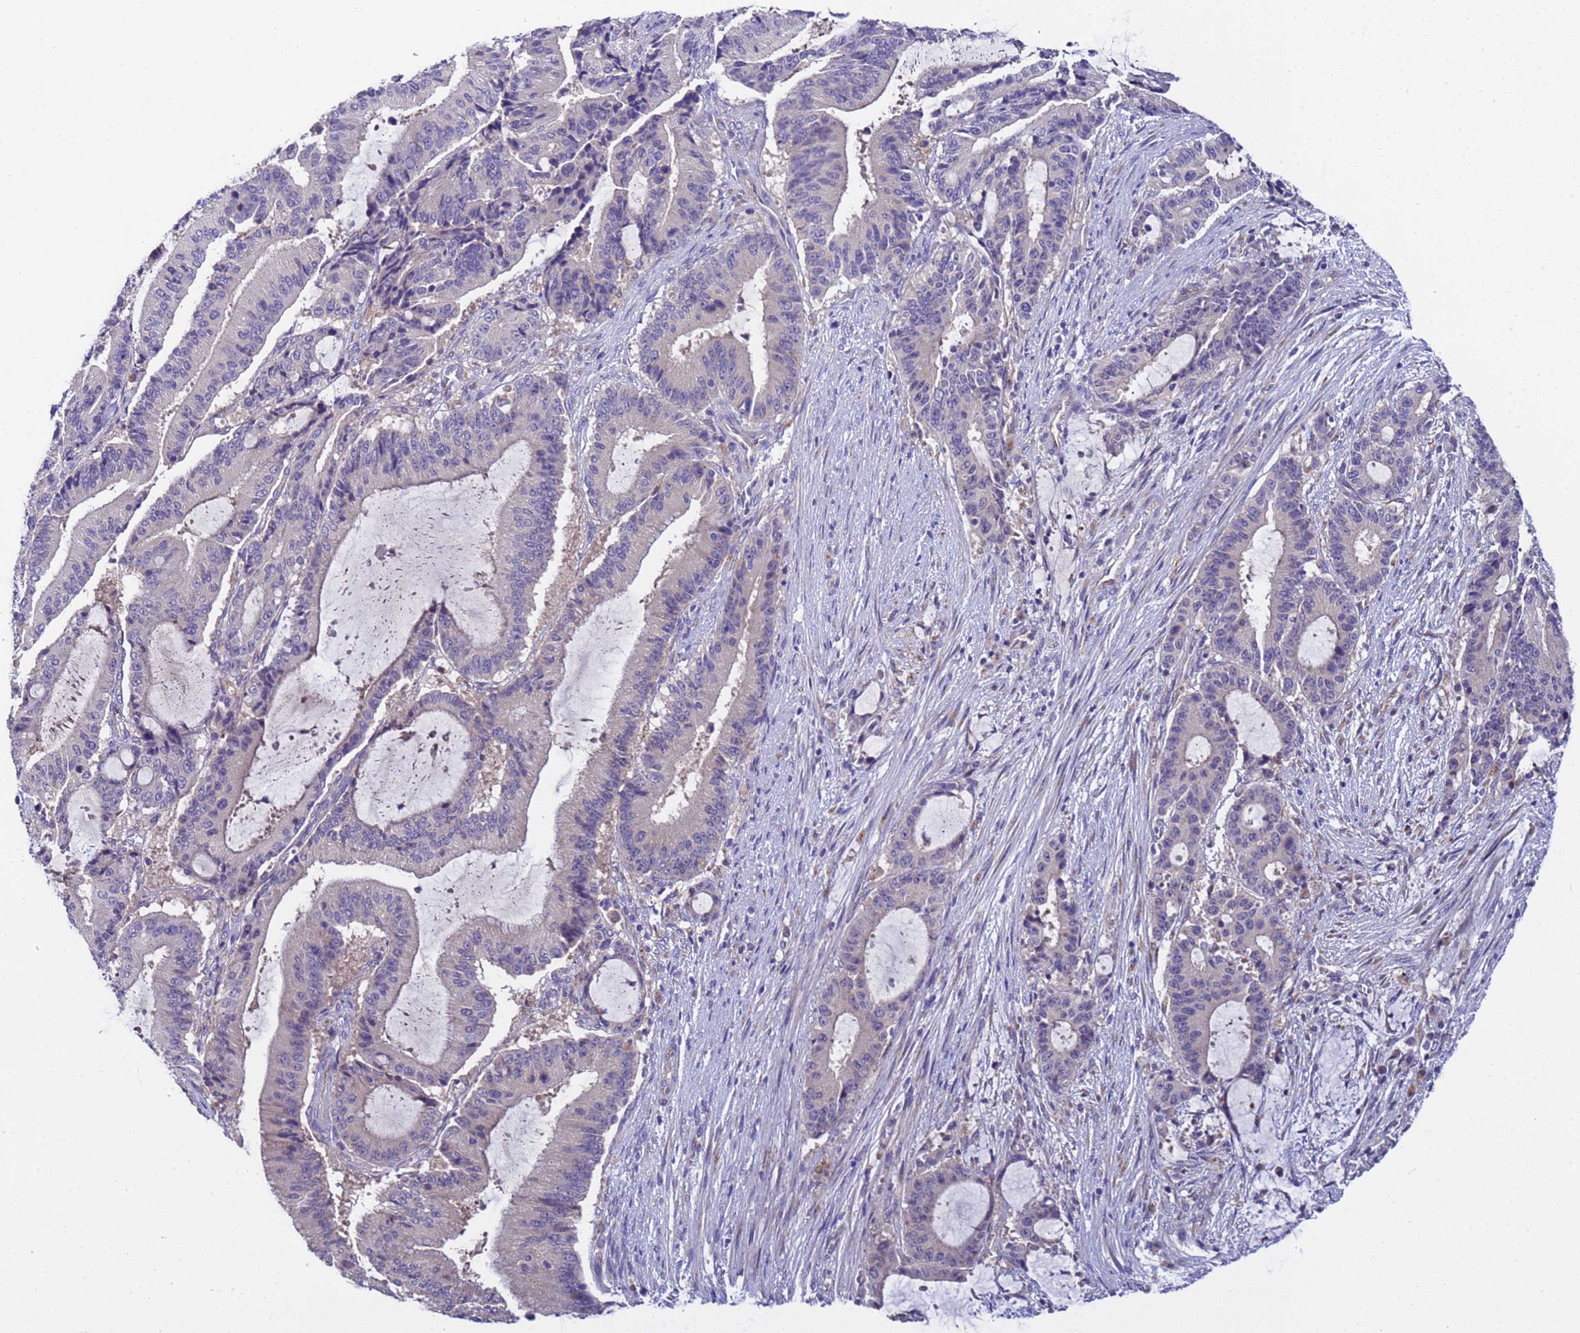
{"staining": {"intensity": "negative", "quantity": "none", "location": "none"}, "tissue": "liver cancer", "cell_type": "Tumor cells", "image_type": "cancer", "snomed": [{"axis": "morphology", "description": "Normal tissue, NOS"}, {"axis": "morphology", "description": "Cholangiocarcinoma"}, {"axis": "topography", "description": "Liver"}, {"axis": "topography", "description": "Peripheral nerve tissue"}], "caption": "A high-resolution micrograph shows IHC staining of liver cancer, which exhibits no significant expression in tumor cells.", "gene": "ZNF248", "patient": {"sex": "female", "age": 73}}